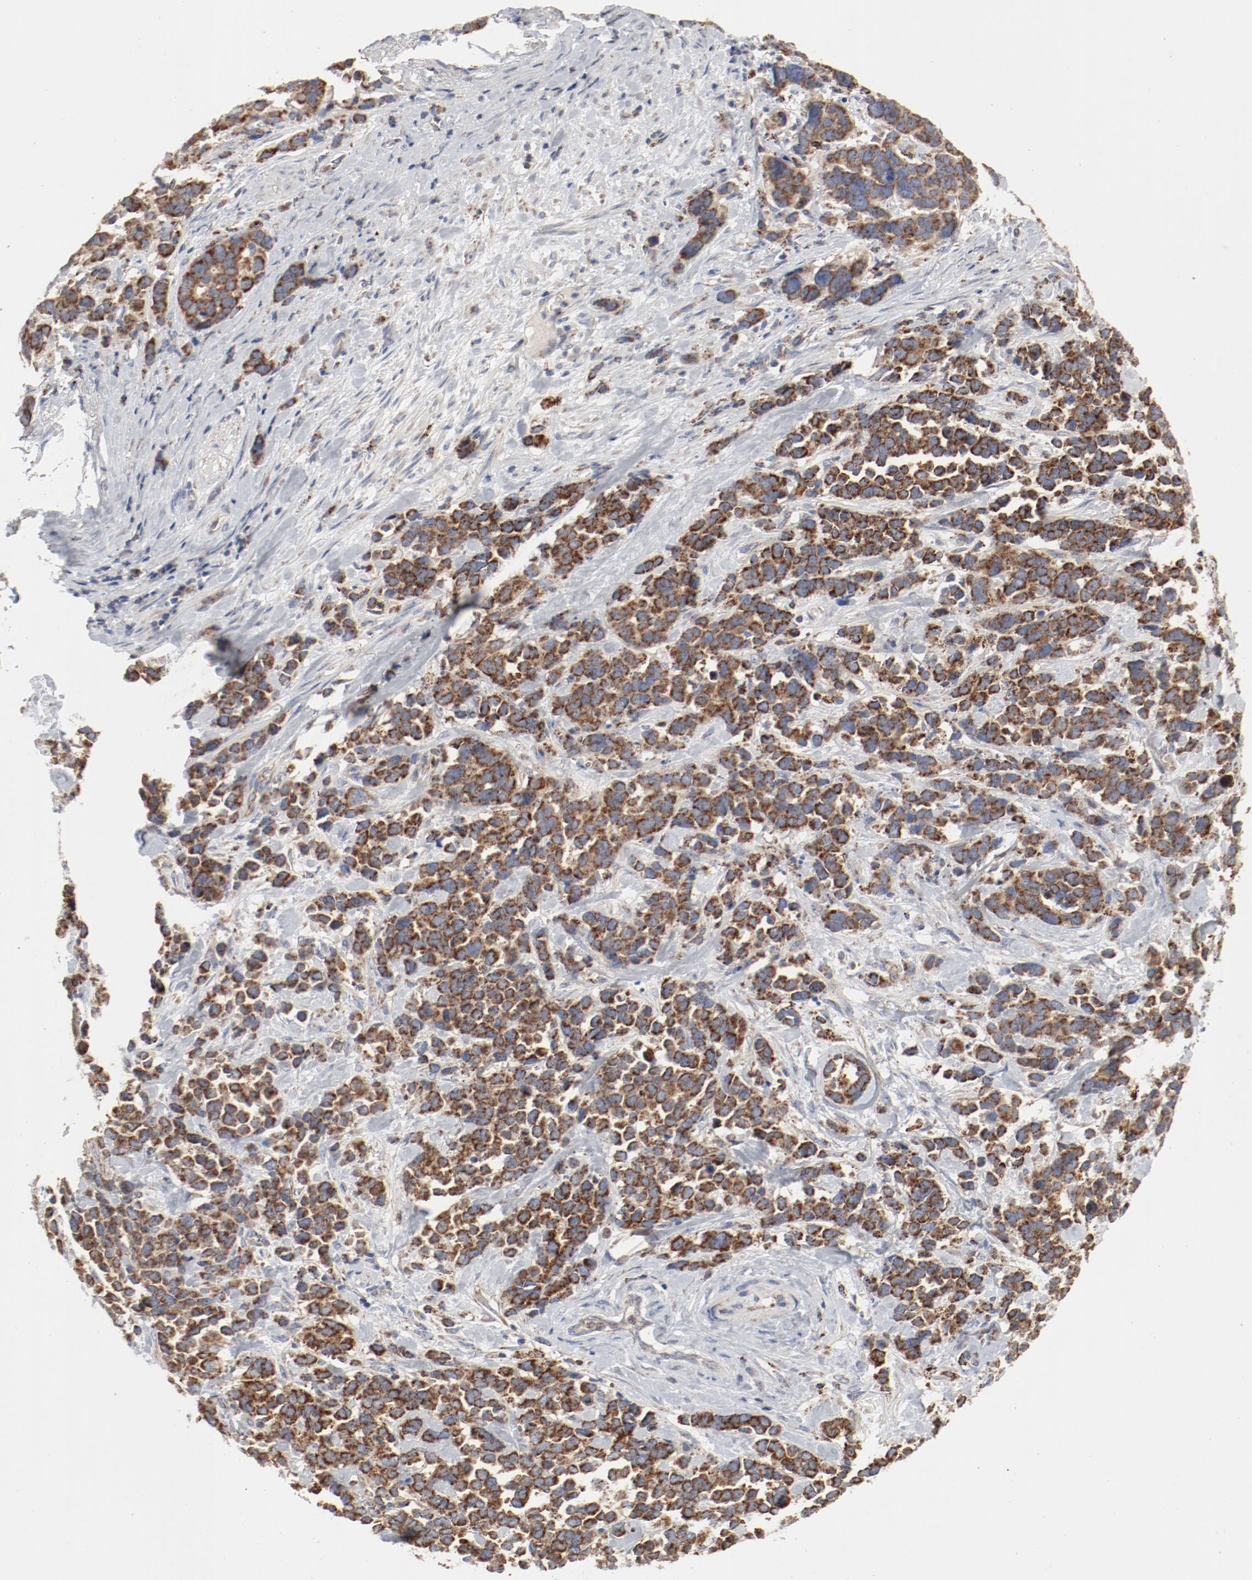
{"staining": {"intensity": "strong", "quantity": ">75%", "location": "cytoplasmic/membranous"}, "tissue": "stomach cancer", "cell_type": "Tumor cells", "image_type": "cancer", "snomed": [{"axis": "morphology", "description": "Adenocarcinoma, NOS"}, {"axis": "topography", "description": "Stomach, upper"}], "caption": "This is a histology image of IHC staining of stomach cancer, which shows strong positivity in the cytoplasmic/membranous of tumor cells.", "gene": "SETD3", "patient": {"sex": "male", "age": 71}}